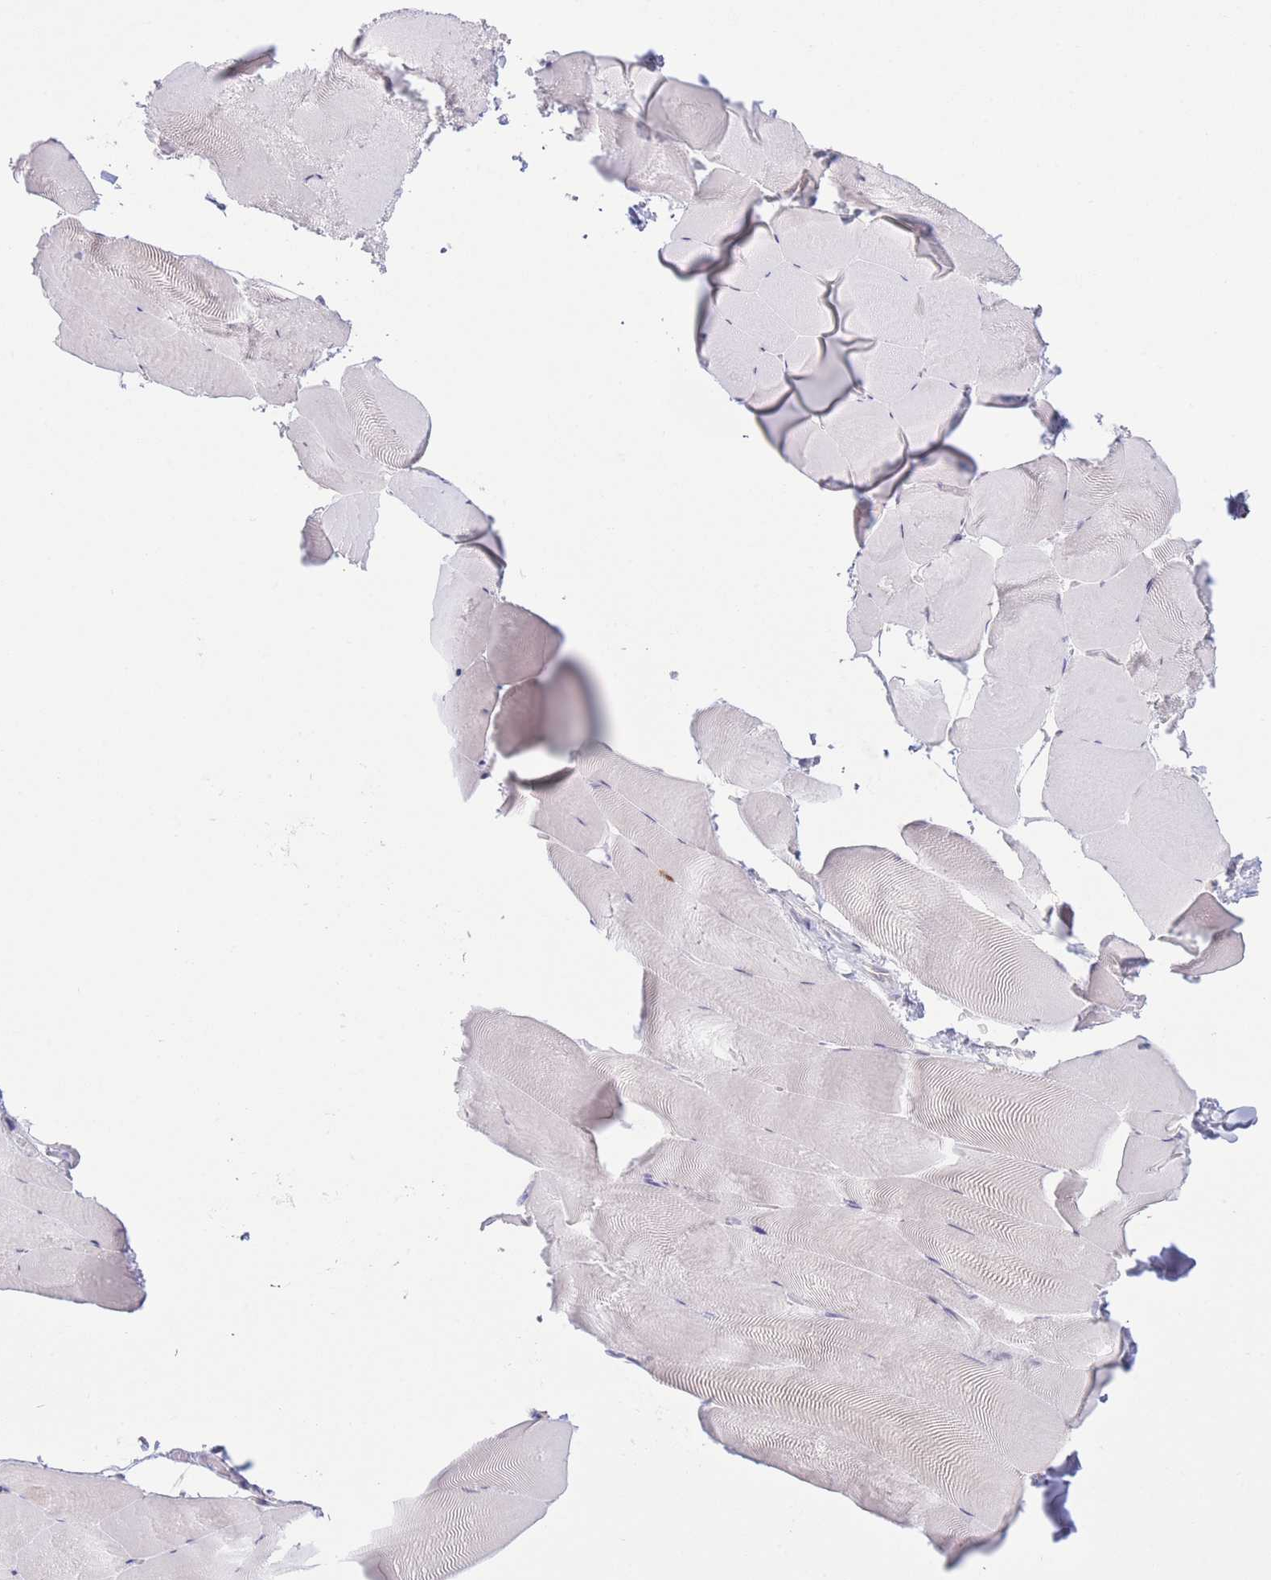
{"staining": {"intensity": "negative", "quantity": "none", "location": "none"}, "tissue": "skeletal muscle", "cell_type": "Myocytes", "image_type": "normal", "snomed": [{"axis": "morphology", "description": "Normal tissue, NOS"}, {"axis": "topography", "description": "Skeletal muscle"}], "caption": "IHC photomicrograph of unremarkable skeletal muscle: skeletal muscle stained with DAB shows no significant protein positivity in myocytes.", "gene": "LCLAT1", "patient": {"sex": "female", "age": 64}}